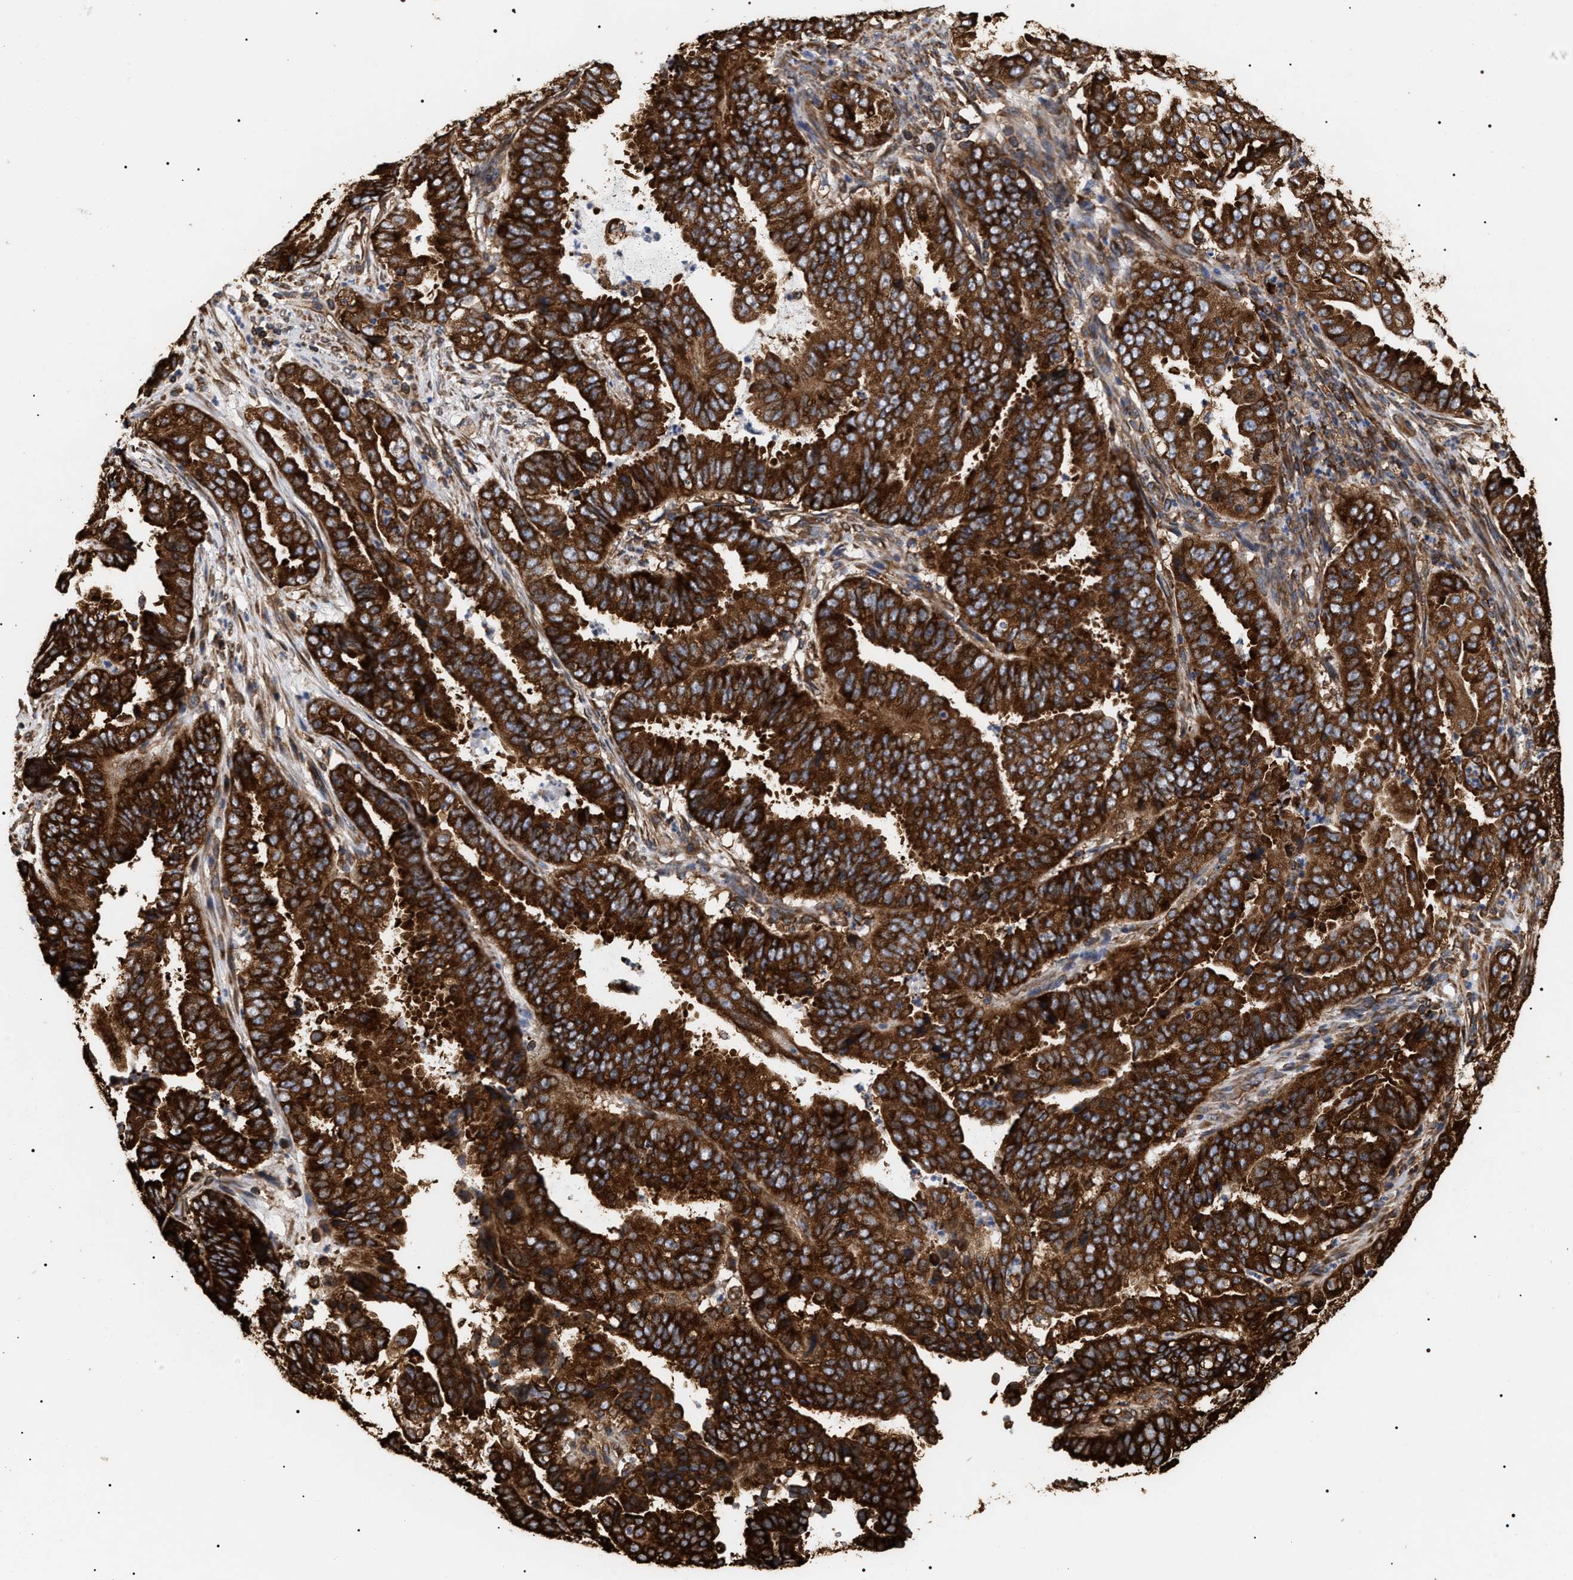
{"staining": {"intensity": "strong", "quantity": ">75%", "location": "cytoplasmic/membranous"}, "tissue": "endometrial cancer", "cell_type": "Tumor cells", "image_type": "cancer", "snomed": [{"axis": "morphology", "description": "Adenocarcinoma, NOS"}, {"axis": "topography", "description": "Endometrium"}], "caption": "IHC photomicrograph of neoplastic tissue: endometrial cancer (adenocarcinoma) stained using immunohistochemistry (IHC) displays high levels of strong protein expression localized specifically in the cytoplasmic/membranous of tumor cells, appearing as a cytoplasmic/membranous brown color.", "gene": "SERBP1", "patient": {"sex": "female", "age": 51}}